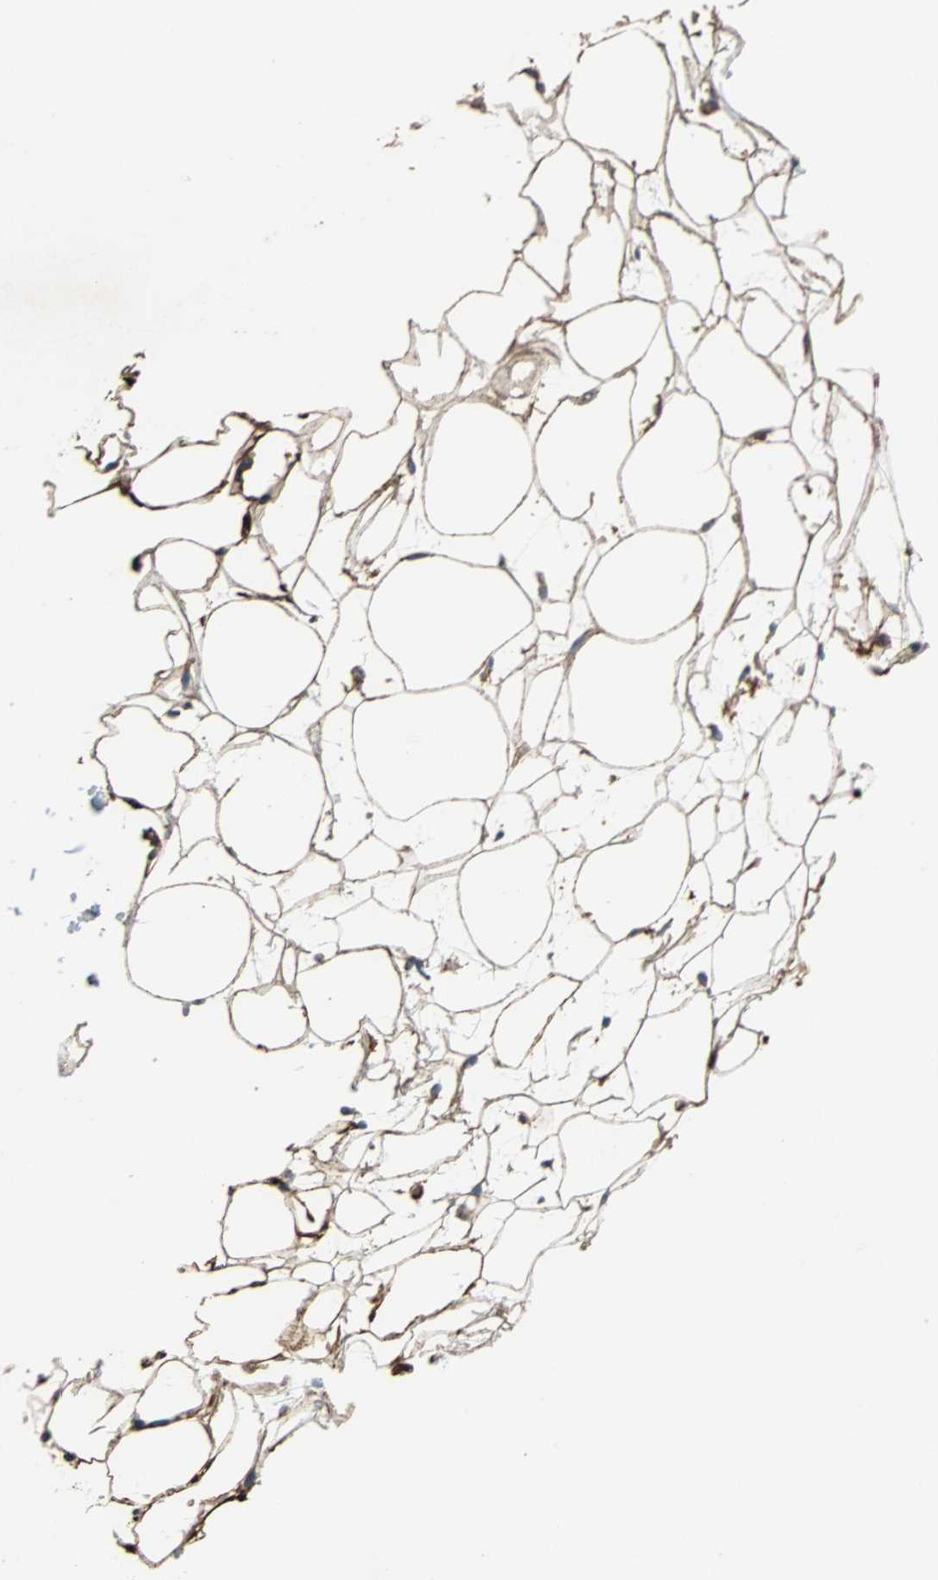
{"staining": {"intensity": "strong", "quantity": ">75%", "location": "cytoplasmic/membranous"}, "tissue": "adipose tissue", "cell_type": "Adipocytes", "image_type": "normal", "snomed": [{"axis": "morphology", "description": "Normal tissue, NOS"}, {"axis": "topography", "description": "Breast"}], "caption": "Adipose tissue stained with a brown dye demonstrates strong cytoplasmic/membranous positive staining in about >75% of adipocytes.", "gene": "F11R", "patient": {"sex": "female", "age": 22}}